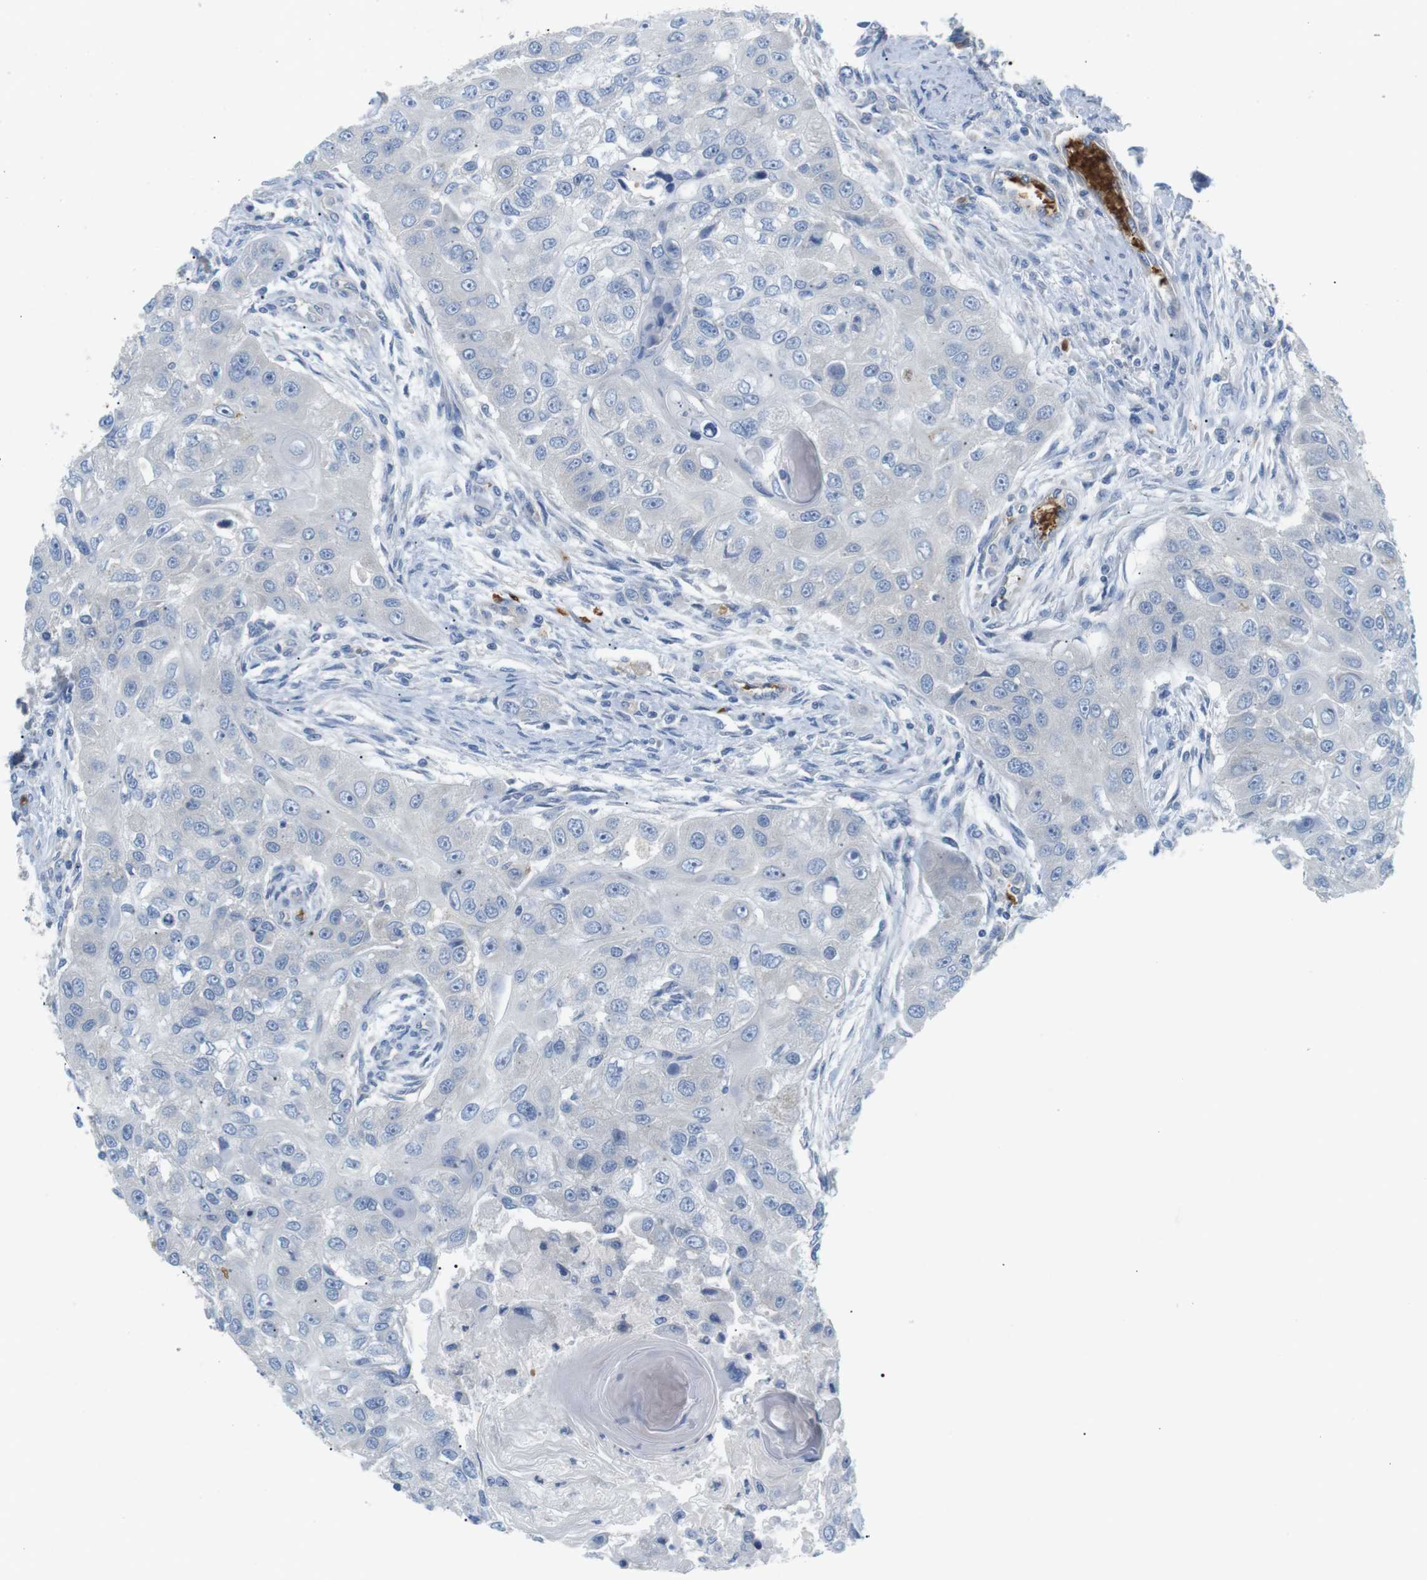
{"staining": {"intensity": "negative", "quantity": "none", "location": "none"}, "tissue": "head and neck cancer", "cell_type": "Tumor cells", "image_type": "cancer", "snomed": [{"axis": "morphology", "description": "Normal tissue, NOS"}, {"axis": "morphology", "description": "Squamous cell carcinoma, NOS"}, {"axis": "topography", "description": "Skeletal muscle"}, {"axis": "topography", "description": "Head-Neck"}], "caption": "An immunohistochemistry (IHC) image of squamous cell carcinoma (head and neck) is shown. There is no staining in tumor cells of squamous cell carcinoma (head and neck). Brightfield microscopy of immunohistochemistry (IHC) stained with DAB (3,3'-diaminobenzidine) (brown) and hematoxylin (blue), captured at high magnification.", "gene": "ADCY10", "patient": {"sex": "male", "age": 51}}